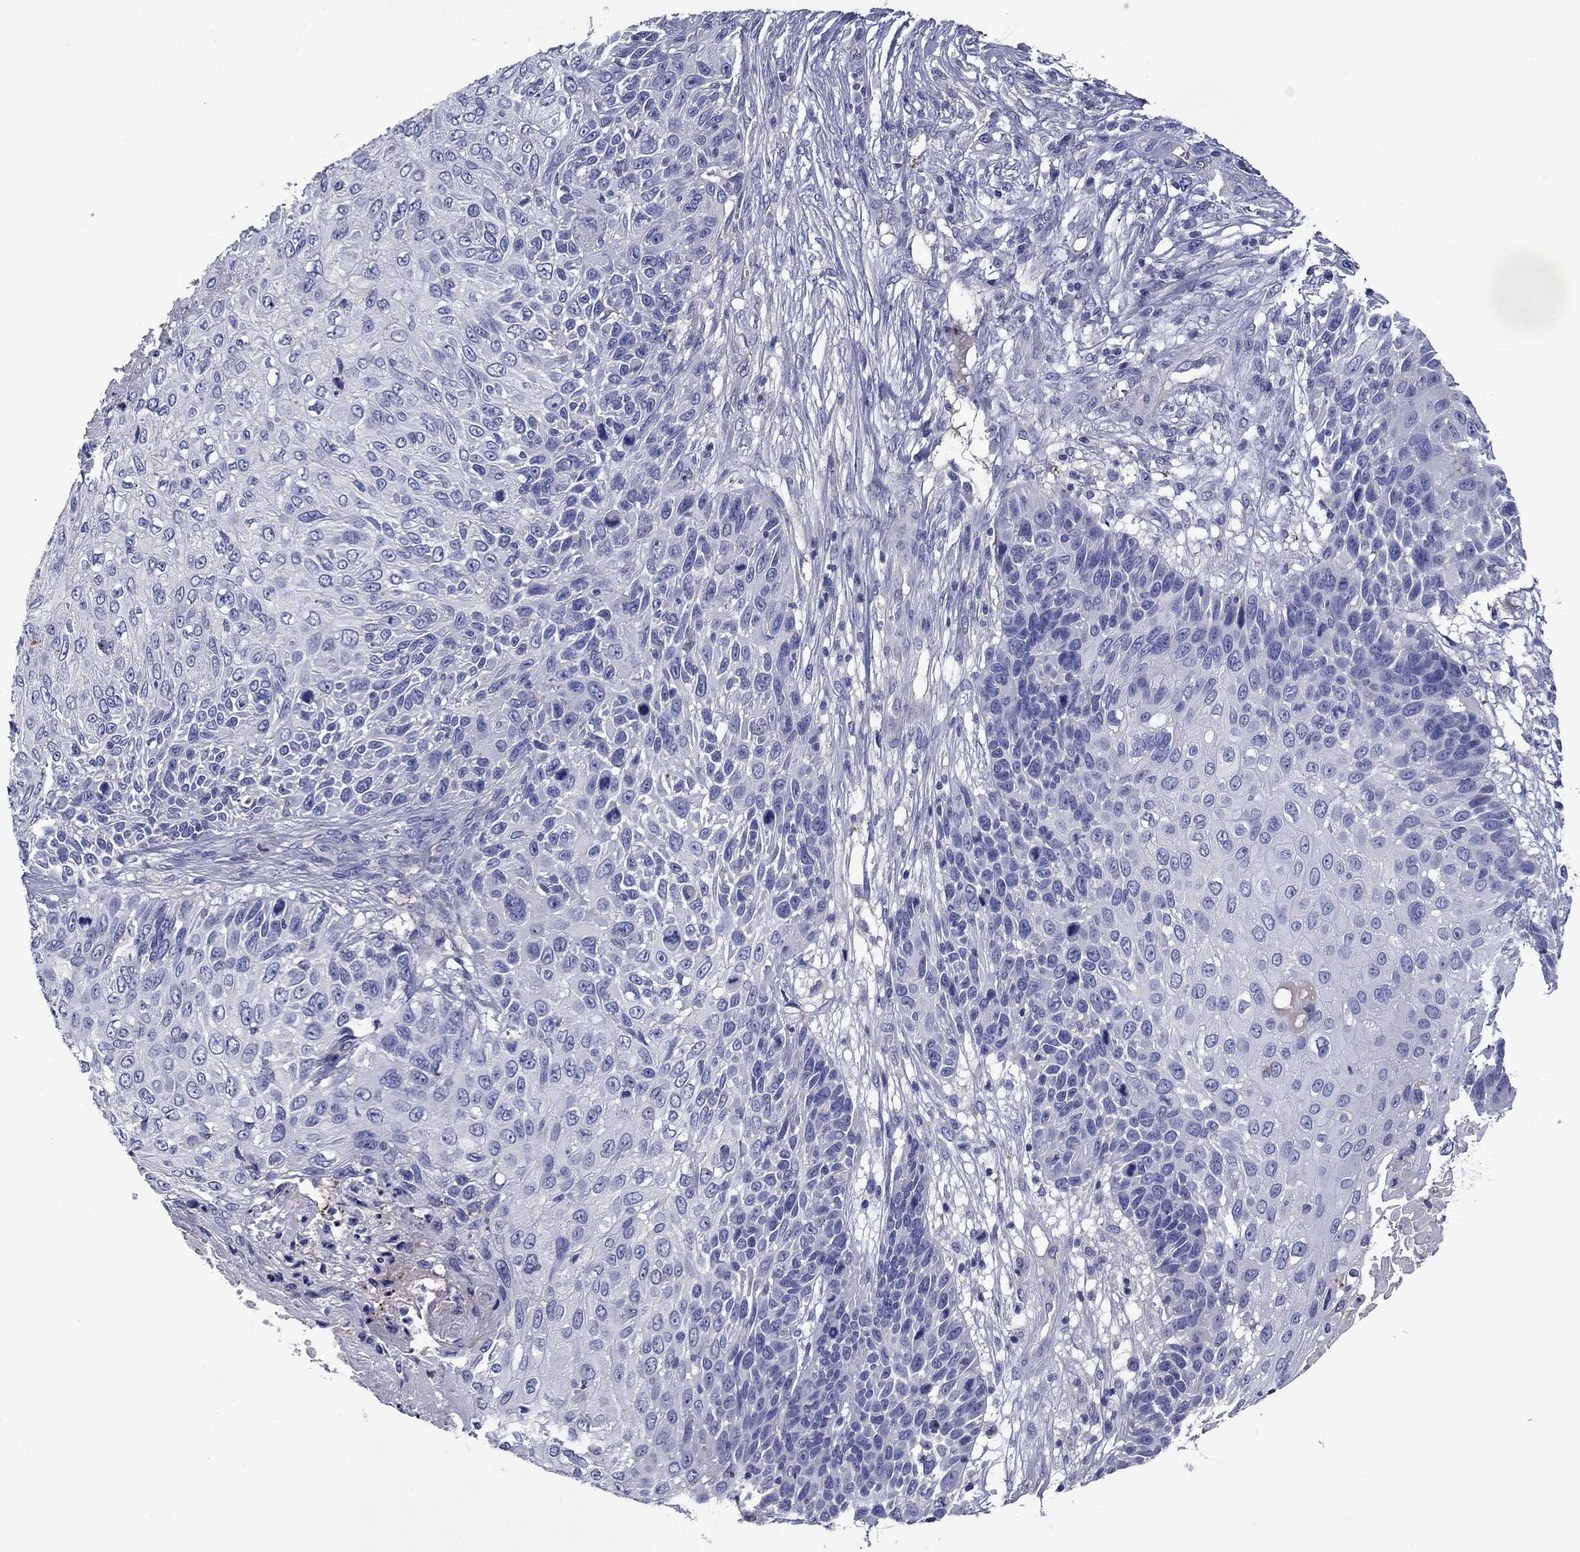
{"staining": {"intensity": "negative", "quantity": "none", "location": "none"}, "tissue": "skin cancer", "cell_type": "Tumor cells", "image_type": "cancer", "snomed": [{"axis": "morphology", "description": "Squamous cell carcinoma, NOS"}, {"axis": "topography", "description": "Skin"}], "caption": "High power microscopy image of an immunohistochemistry (IHC) photomicrograph of skin cancer, revealing no significant expression in tumor cells. (Stains: DAB immunohistochemistry (IHC) with hematoxylin counter stain, Microscopy: brightfield microscopy at high magnification).", "gene": "CNDP1", "patient": {"sex": "male", "age": 92}}